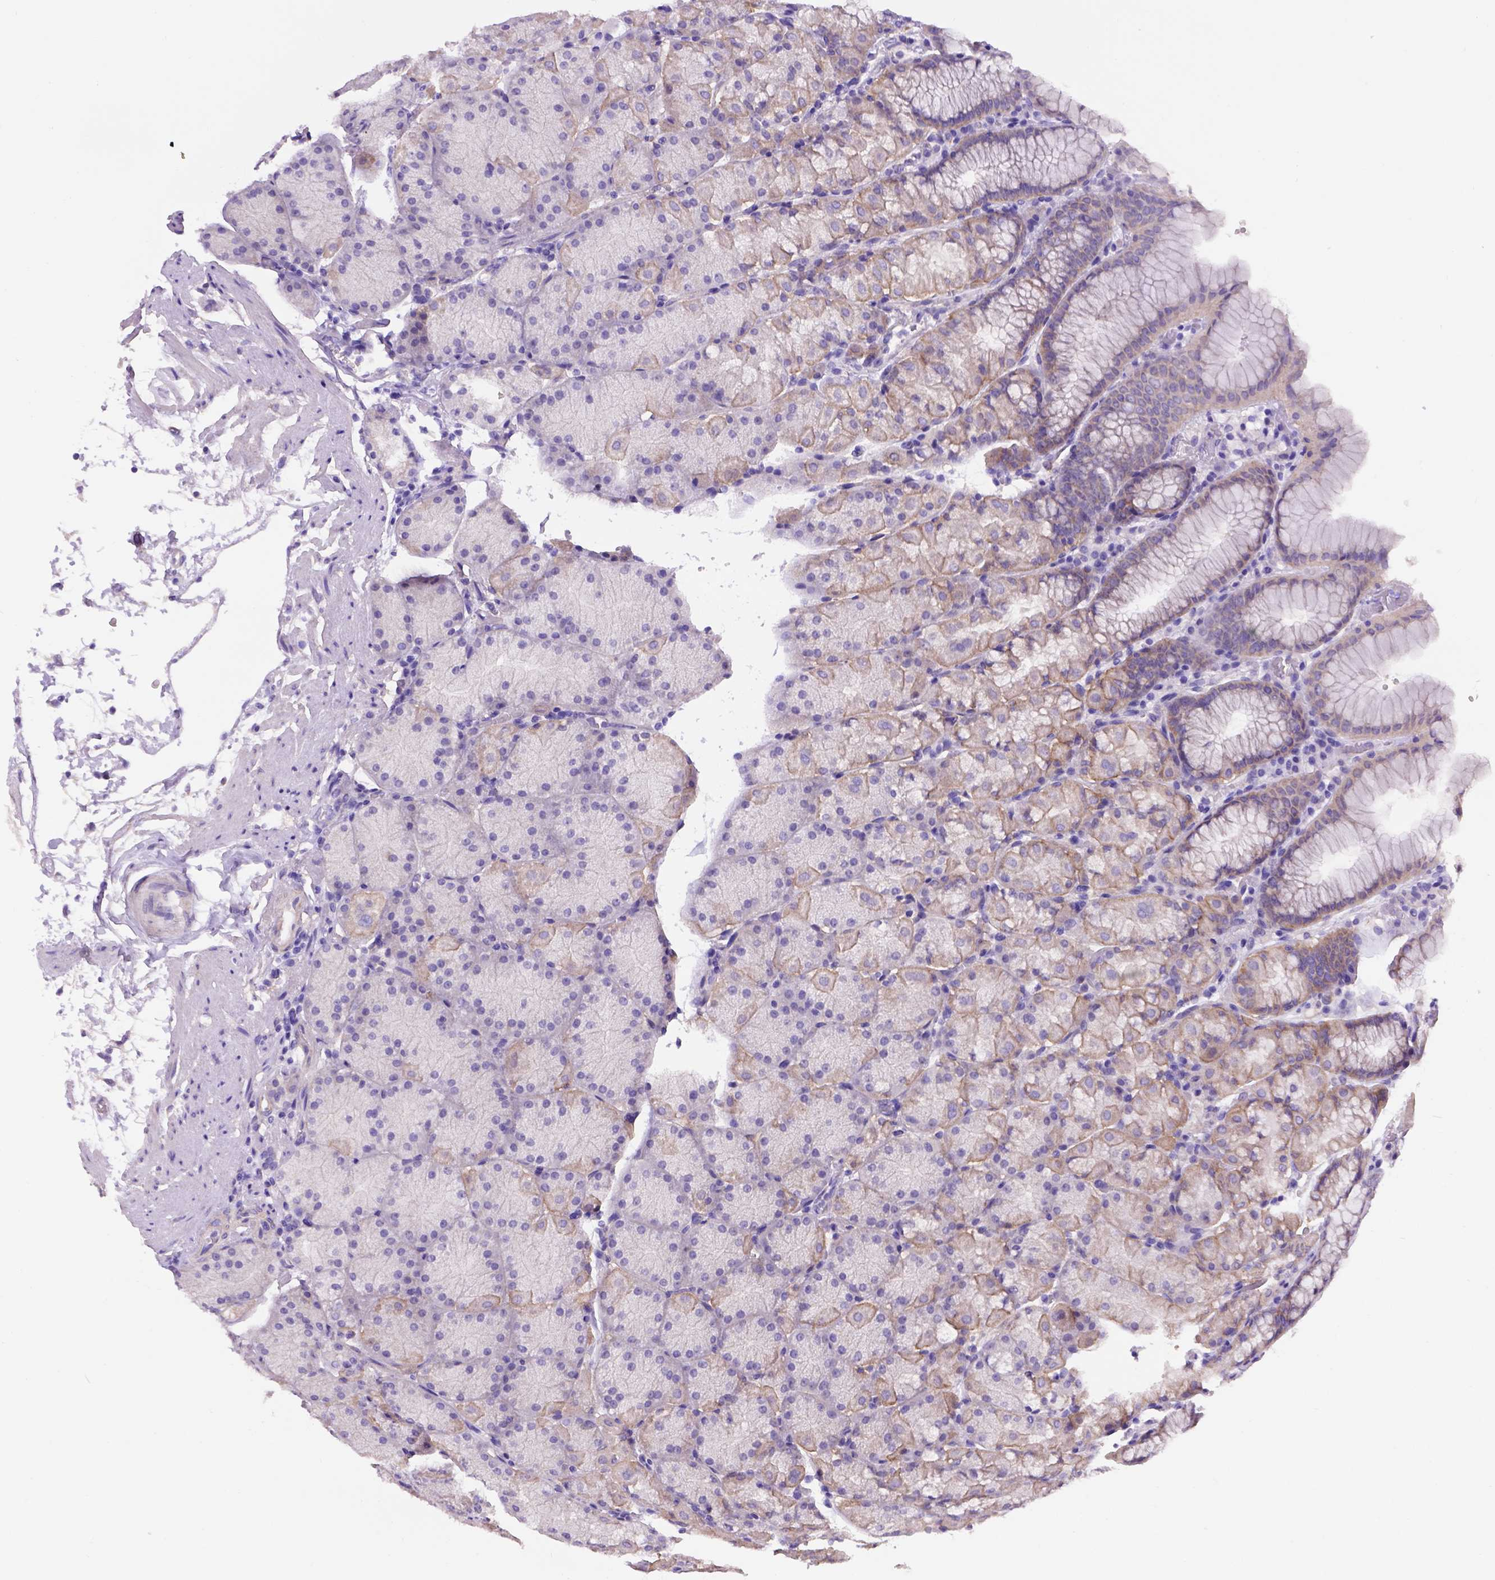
{"staining": {"intensity": "negative", "quantity": "none", "location": "none"}, "tissue": "stomach", "cell_type": "Glandular cells", "image_type": "normal", "snomed": [{"axis": "morphology", "description": "Normal tissue, NOS"}, {"axis": "topography", "description": "Stomach, upper"}, {"axis": "topography", "description": "Stomach"}], "caption": "The IHC image has no significant expression in glandular cells of stomach.", "gene": "EGFR", "patient": {"sex": "male", "age": 76}}